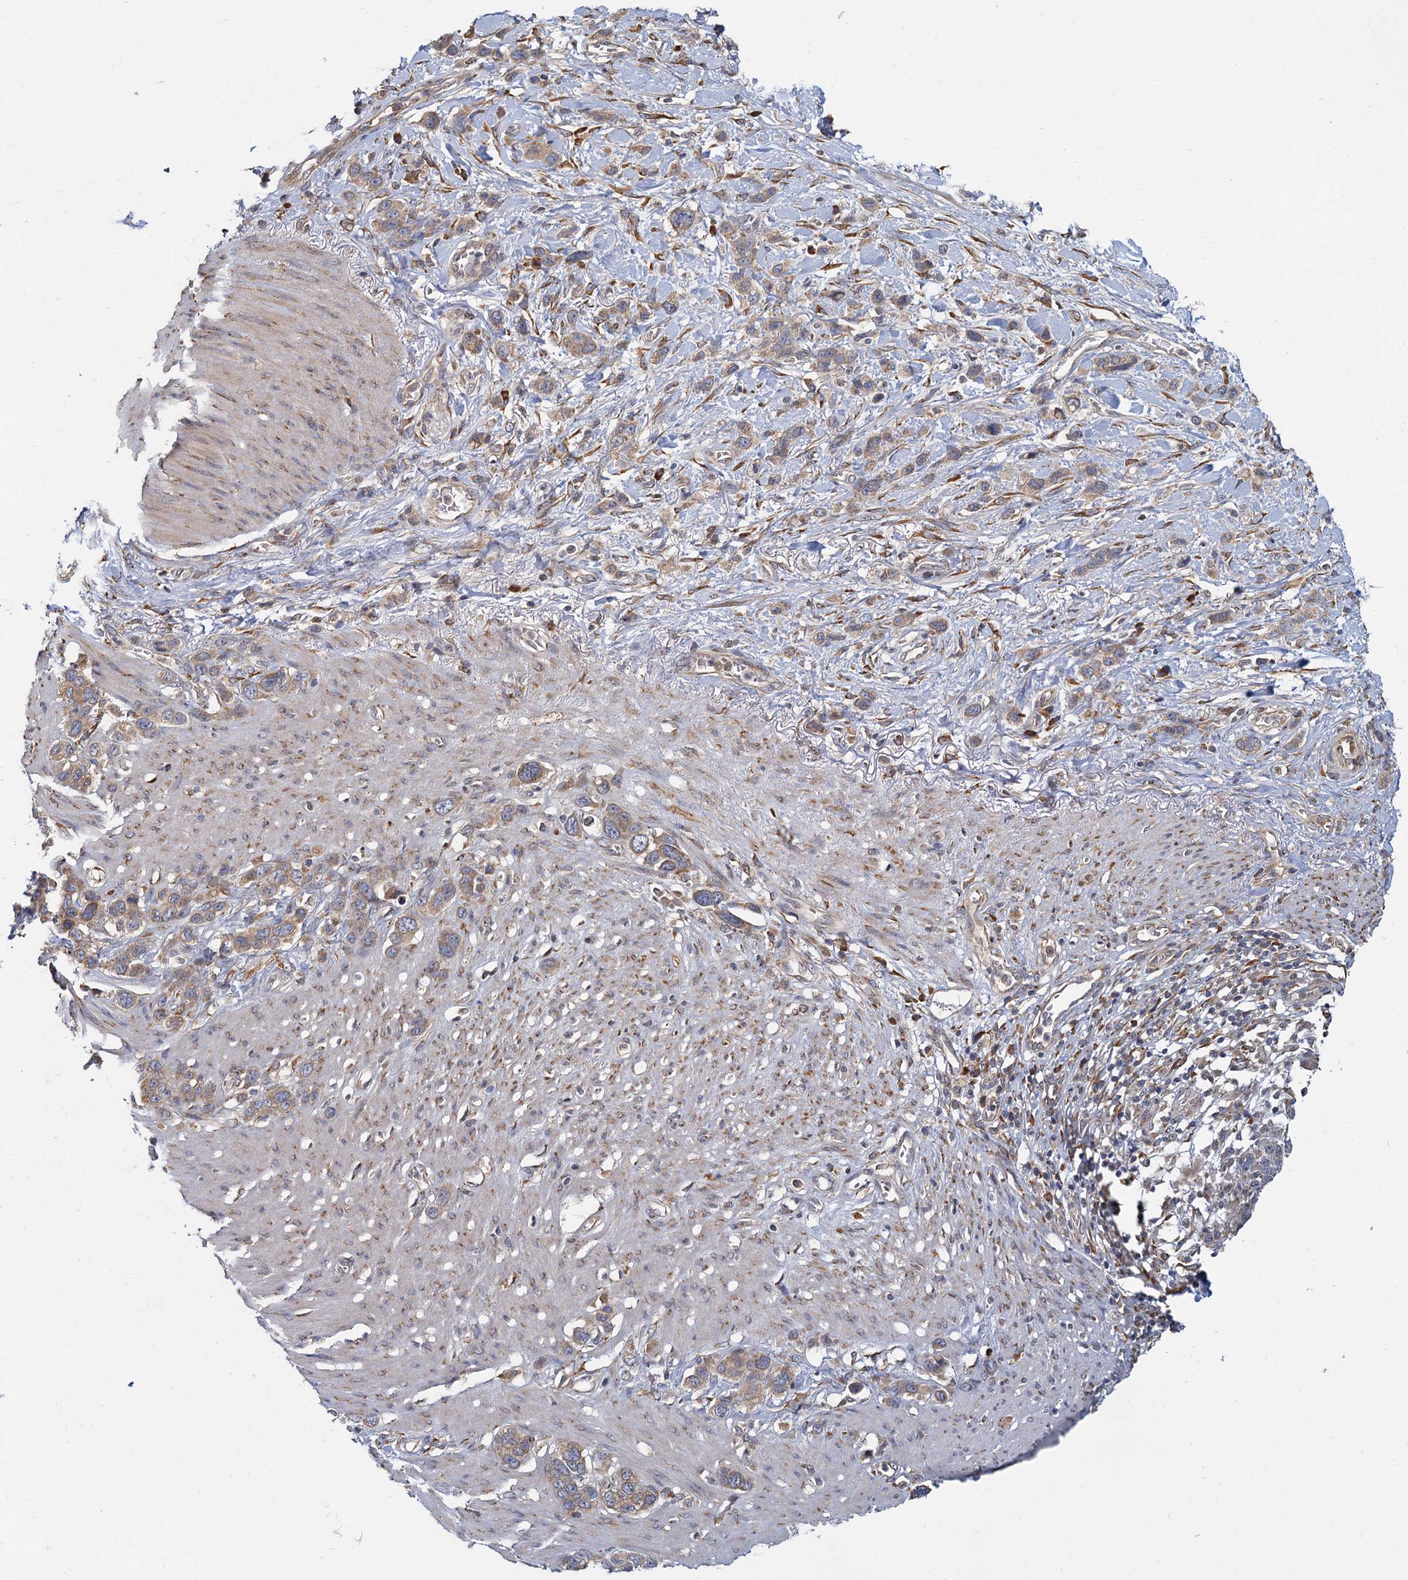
{"staining": {"intensity": "moderate", "quantity": ">75%", "location": "cytoplasmic/membranous"}, "tissue": "stomach cancer", "cell_type": "Tumor cells", "image_type": "cancer", "snomed": [{"axis": "morphology", "description": "Adenocarcinoma, NOS"}, {"axis": "morphology", "description": "Adenocarcinoma, High grade"}, {"axis": "topography", "description": "Stomach, upper"}, {"axis": "topography", "description": "Stomach, lower"}], "caption": "Human stomach cancer (adenocarcinoma) stained for a protein (brown) shows moderate cytoplasmic/membranous positive expression in about >75% of tumor cells.", "gene": "LRRC51", "patient": {"sex": "female", "age": 65}}